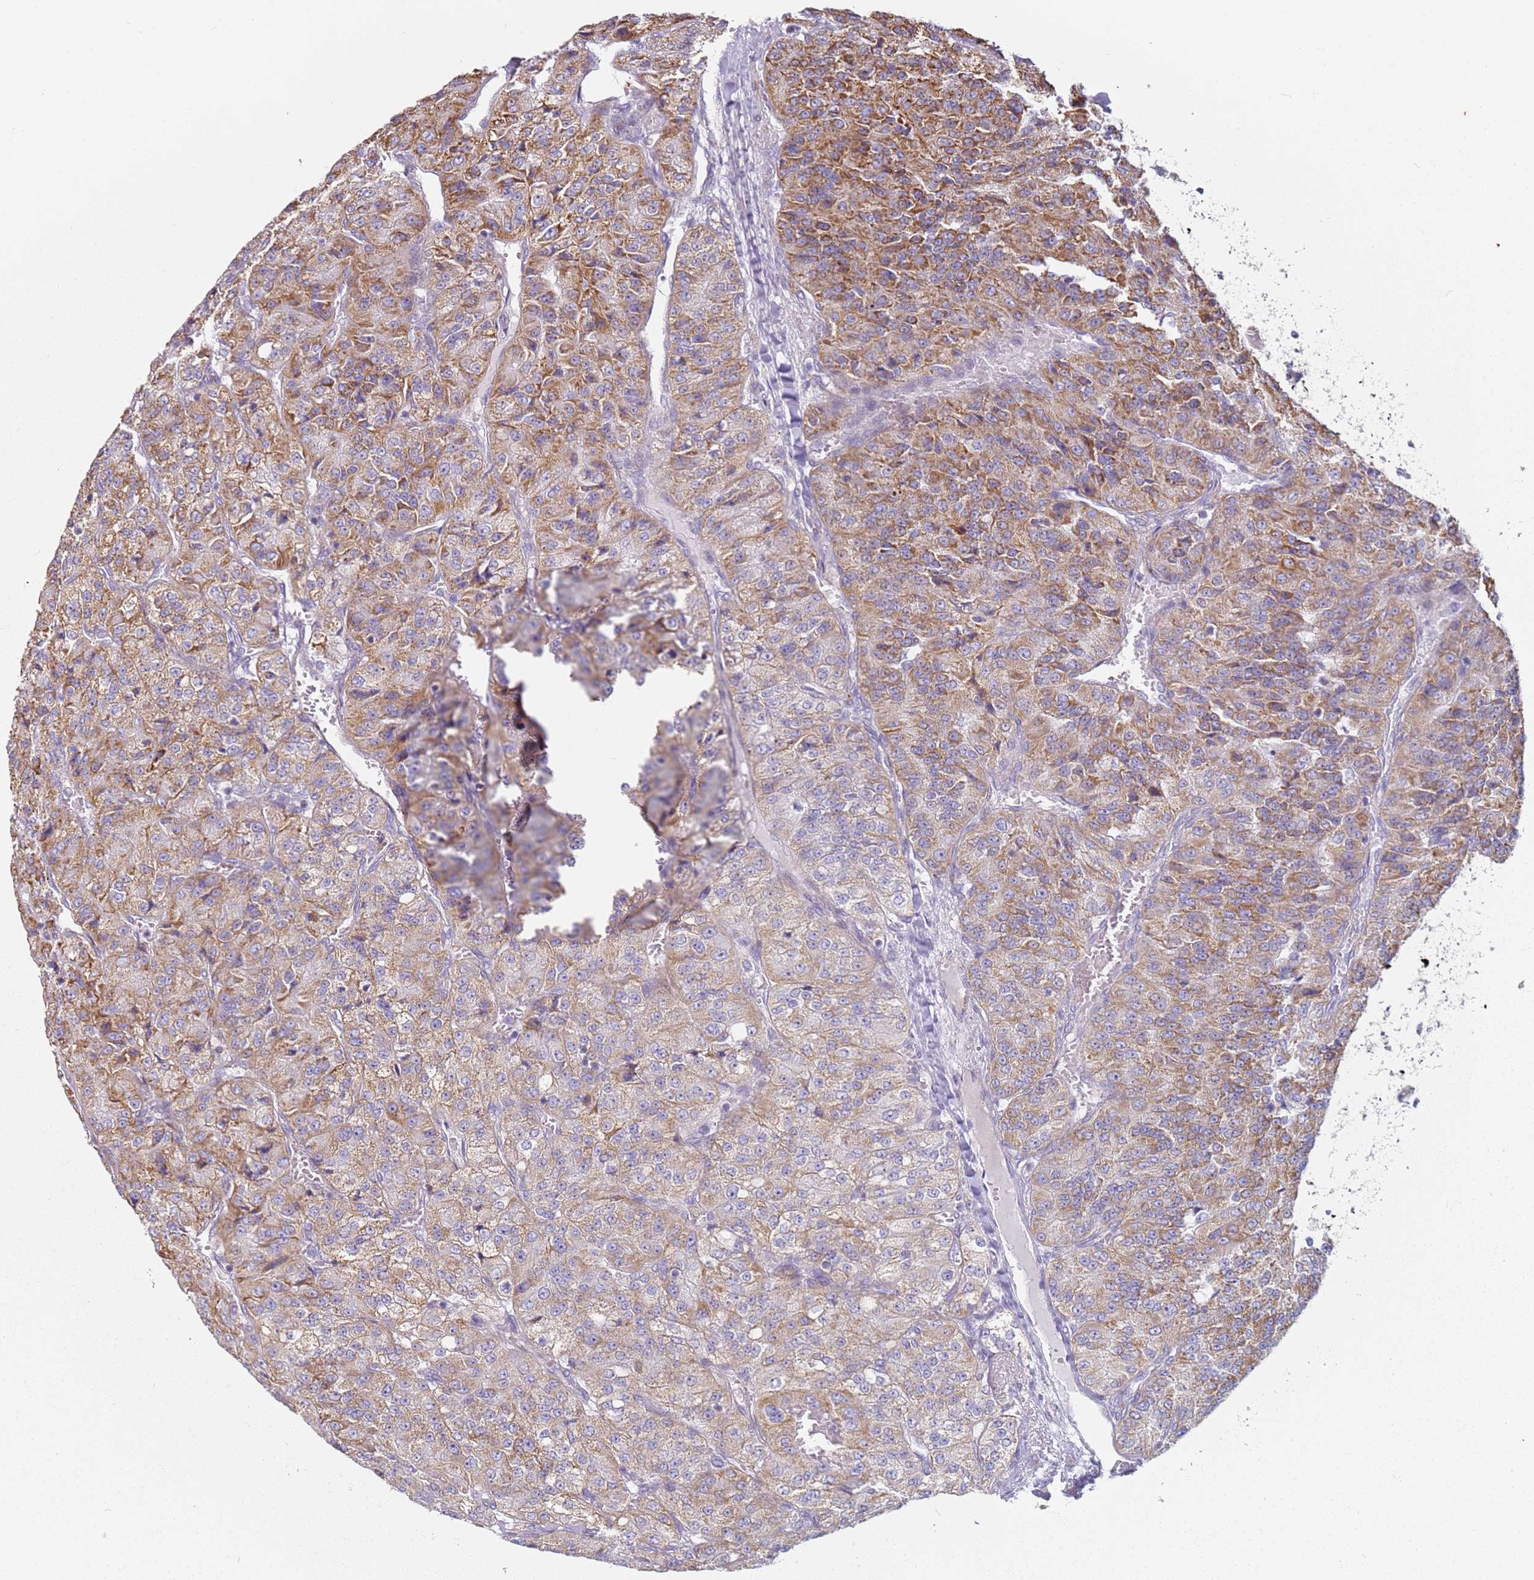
{"staining": {"intensity": "moderate", "quantity": ">75%", "location": "cytoplasmic/membranous"}, "tissue": "renal cancer", "cell_type": "Tumor cells", "image_type": "cancer", "snomed": [{"axis": "morphology", "description": "Adenocarcinoma, NOS"}, {"axis": "topography", "description": "Kidney"}], "caption": "The immunohistochemical stain shows moderate cytoplasmic/membranous positivity in tumor cells of adenocarcinoma (renal) tissue. (DAB (3,3'-diaminobenzidine) IHC with brightfield microscopy, high magnification).", "gene": "ALS2", "patient": {"sex": "female", "age": 63}}